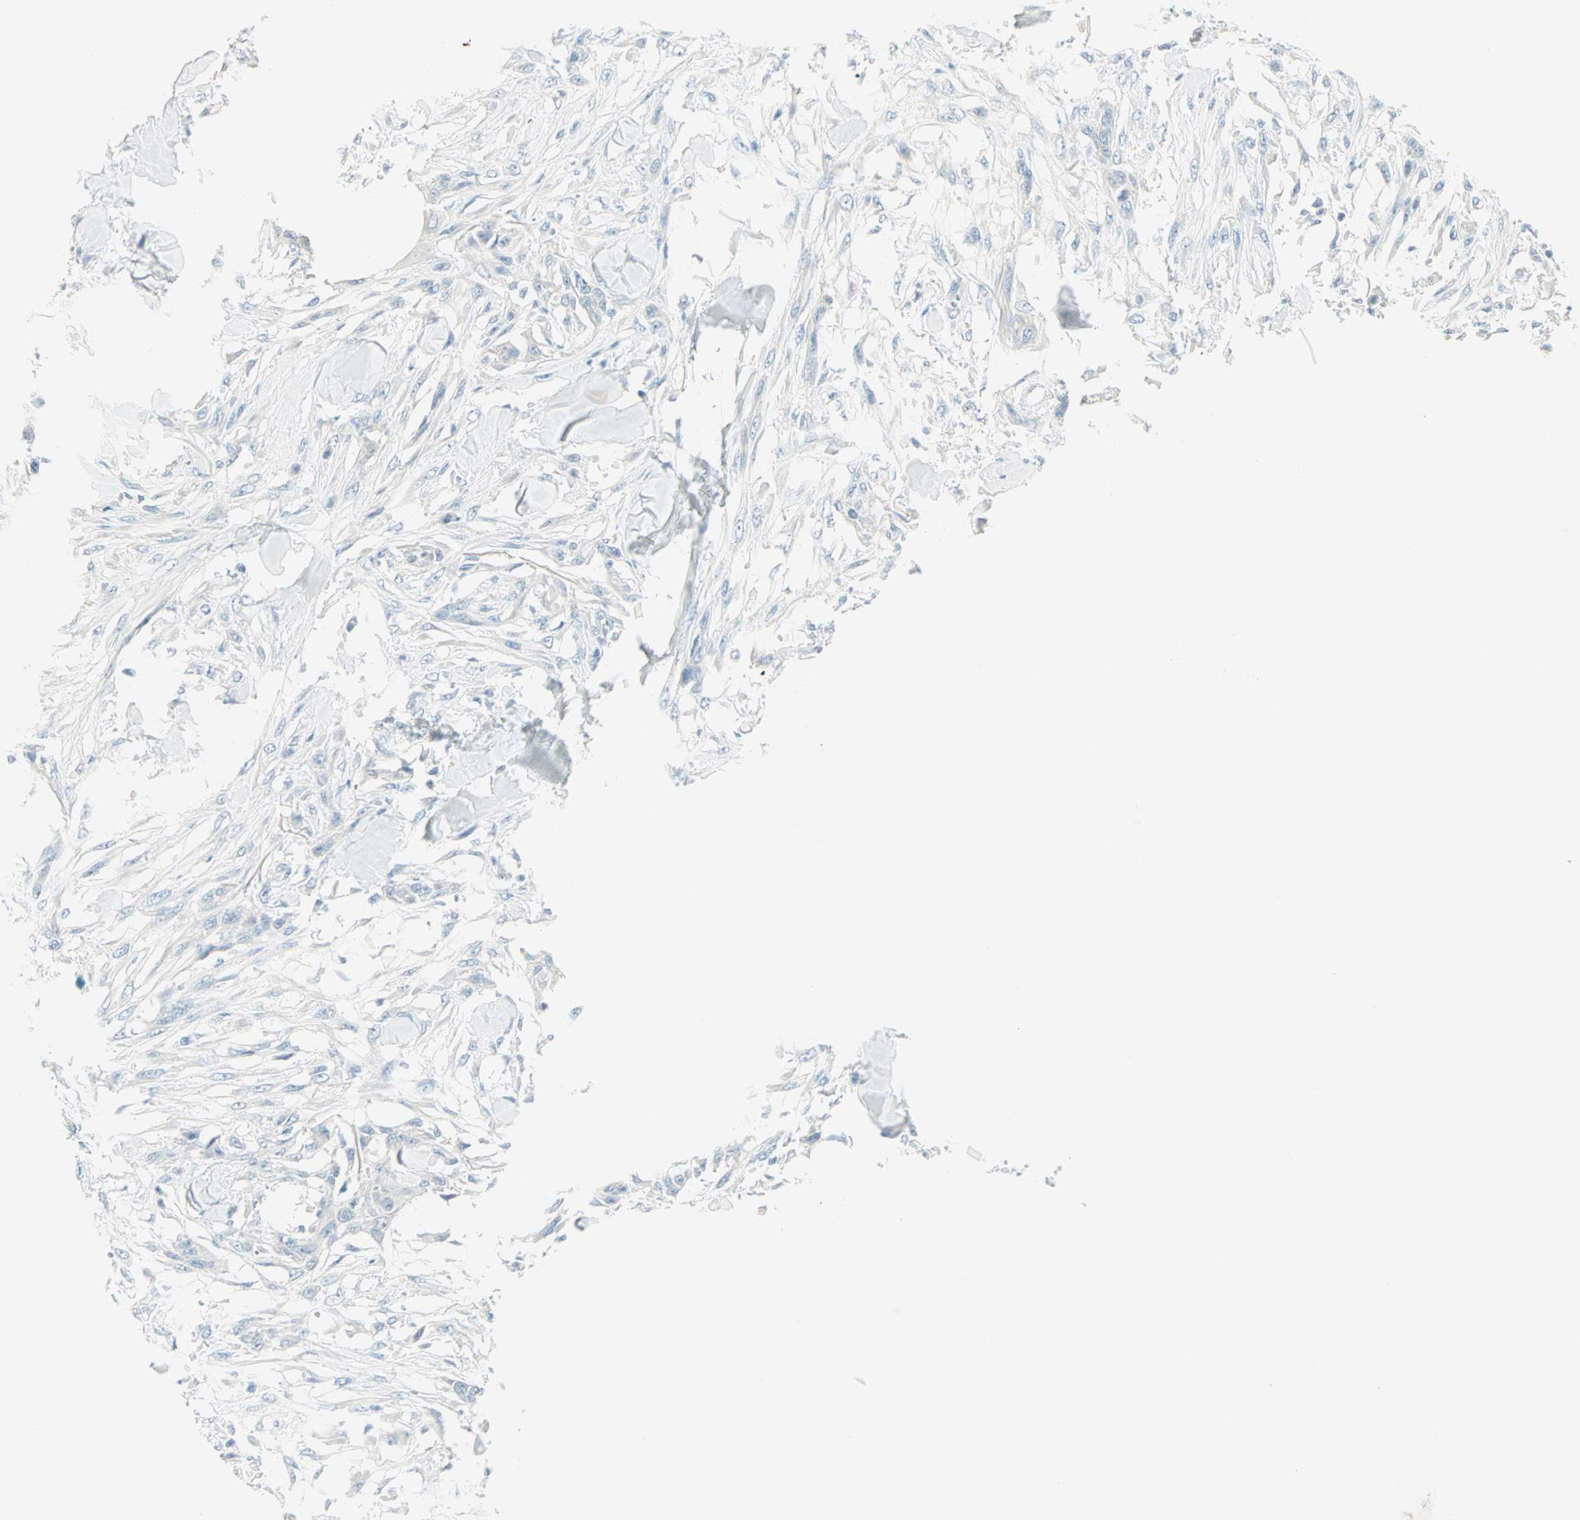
{"staining": {"intensity": "negative", "quantity": "none", "location": "none"}, "tissue": "skin cancer", "cell_type": "Tumor cells", "image_type": "cancer", "snomed": [{"axis": "morphology", "description": "Squamous cell carcinoma, NOS"}, {"axis": "topography", "description": "Skin"}], "caption": "This is a photomicrograph of immunohistochemistry (IHC) staining of skin cancer, which shows no expression in tumor cells. (Immunohistochemistry, brightfield microscopy, high magnification).", "gene": "SULT1C2", "patient": {"sex": "female", "age": 59}}